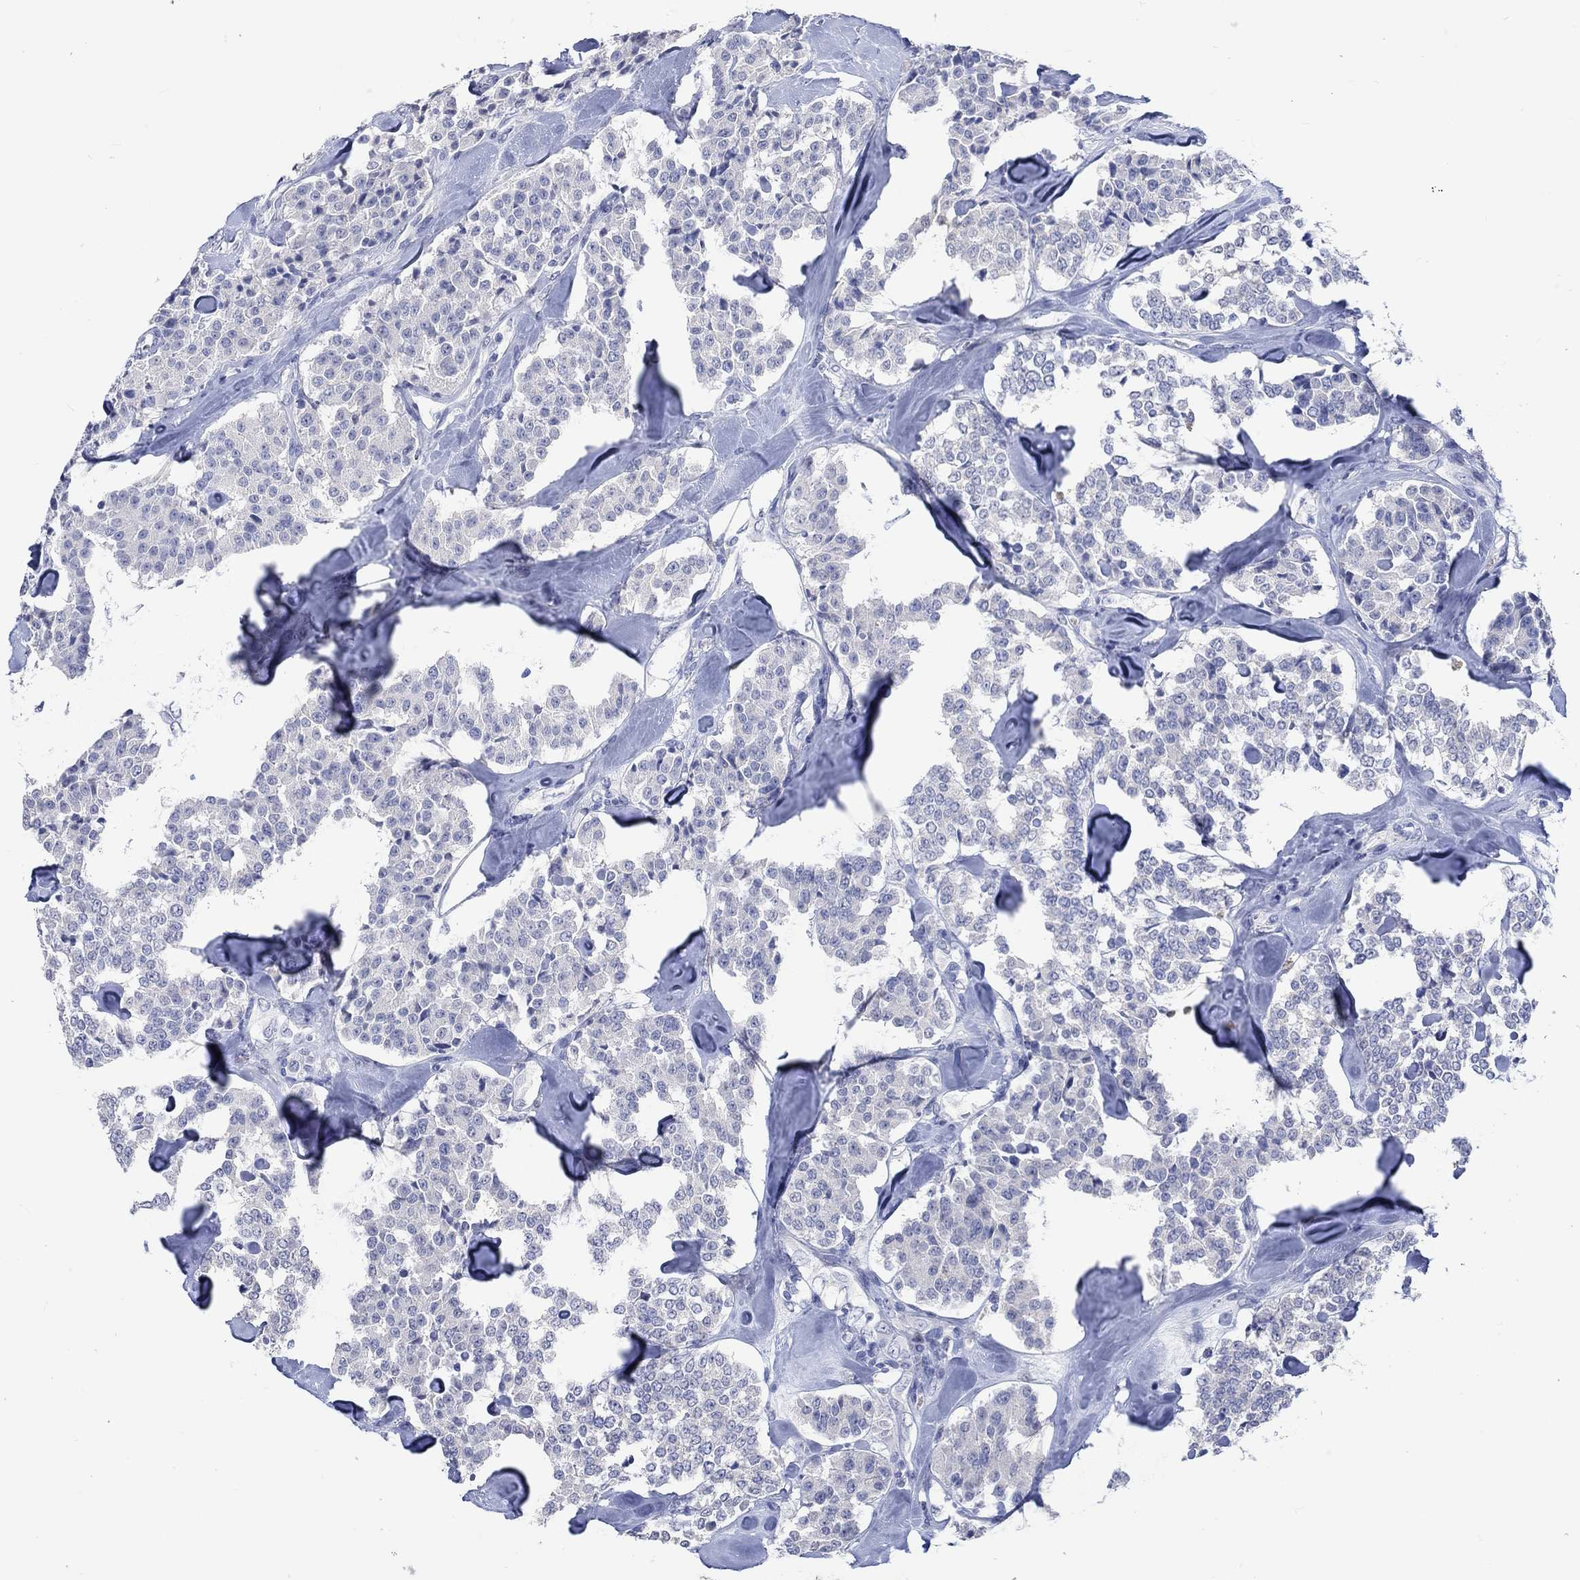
{"staining": {"intensity": "negative", "quantity": "none", "location": "none"}, "tissue": "carcinoid", "cell_type": "Tumor cells", "image_type": "cancer", "snomed": [{"axis": "morphology", "description": "Carcinoid, malignant, NOS"}, {"axis": "topography", "description": "Pancreas"}], "caption": "This is an immunohistochemistry histopathology image of human carcinoid. There is no positivity in tumor cells.", "gene": "C4orf47", "patient": {"sex": "male", "age": 41}}